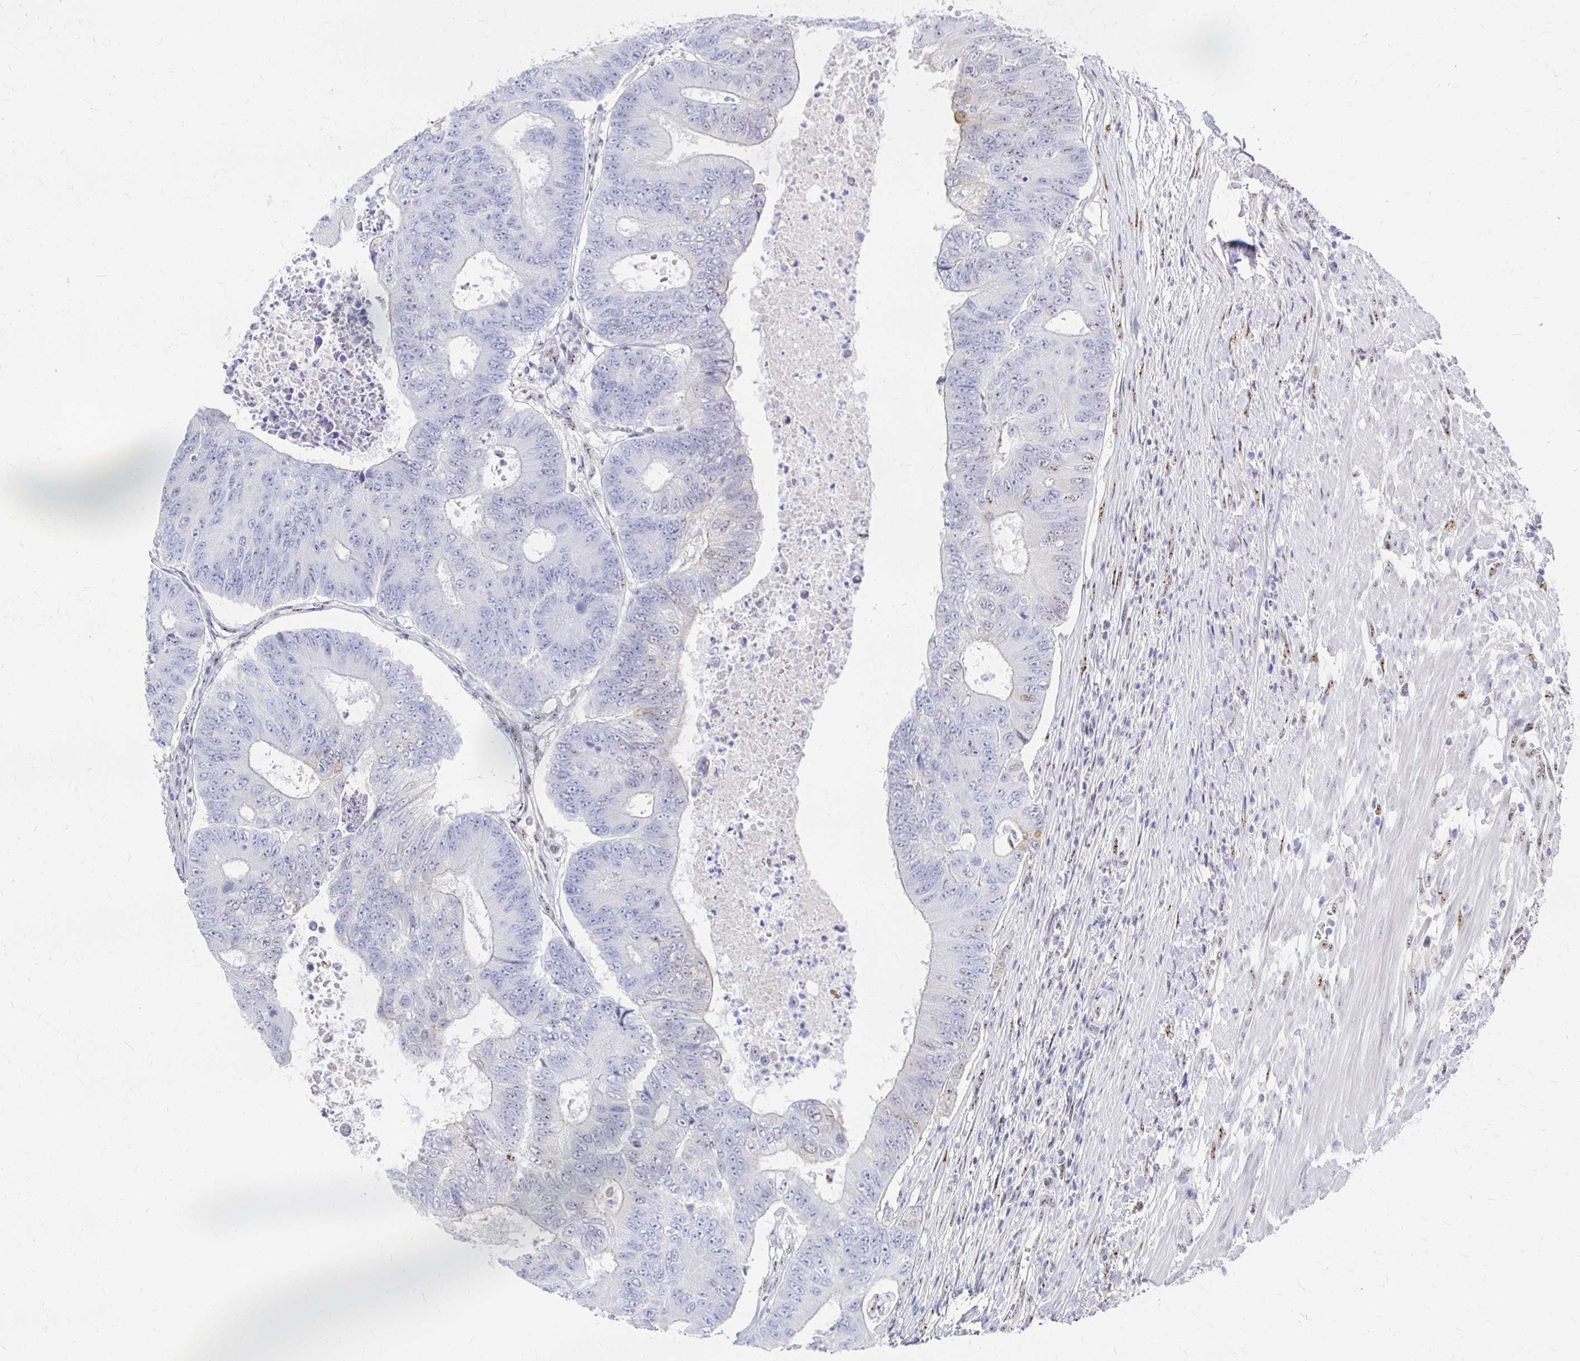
{"staining": {"intensity": "negative", "quantity": "none", "location": "none"}, "tissue": "colorectal cancer", "cell_type": "Tumor cells", "image_type": "cancer", "snomed": [{"axis": "morphology", "description": "Adenocarcinoma, NOS"}, {"axis": "topography", "description": "Colon"}], "caption": "An immunohistochemistry image of colorectal cancer (adenocarcinoma) is shown. There is no staining in tumor cells of colorectal cancer (adenocarcinoma). Nuclei are stained in blue.", "gene": "CLIC3", "patient": {"sex": "female", "age": 48}}